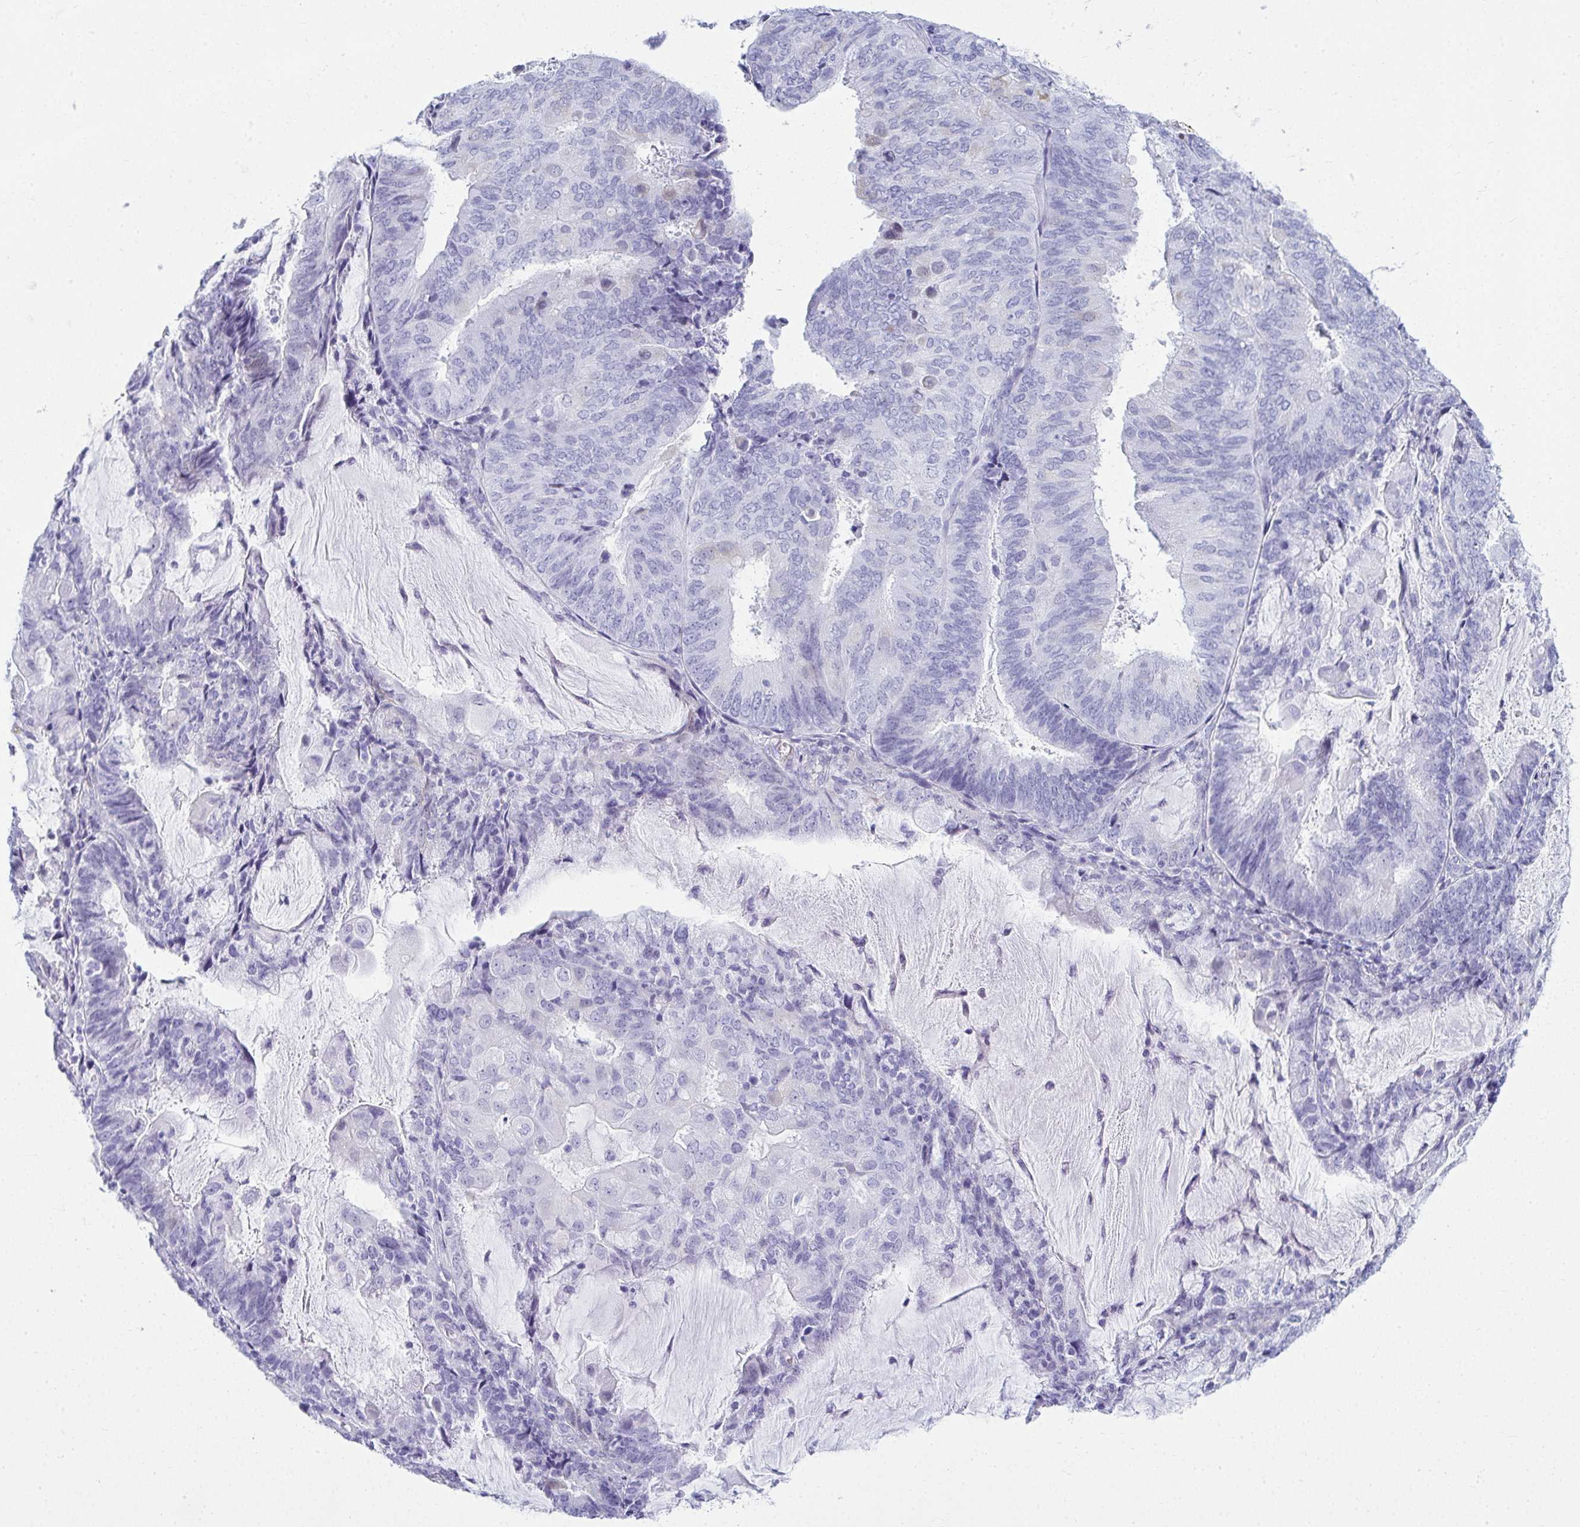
{"staining": {"intensity": "negative", "quantity": "none", "location": "none"}, "tissue": "endometrial cancer", "cell_type": "Tumor cells", "image_type": "cancer", "snomed": [{"axis": "morphology", "description": "Adenocarcinoma, NOS"}, {"axis": "topography", "description": "Endometrium"}], "caption": "The micrograph displays no staining of tumor cells in endometrial cancer.", "gene": "CLGN", "patient": {"sex": "female", "age": 81}}